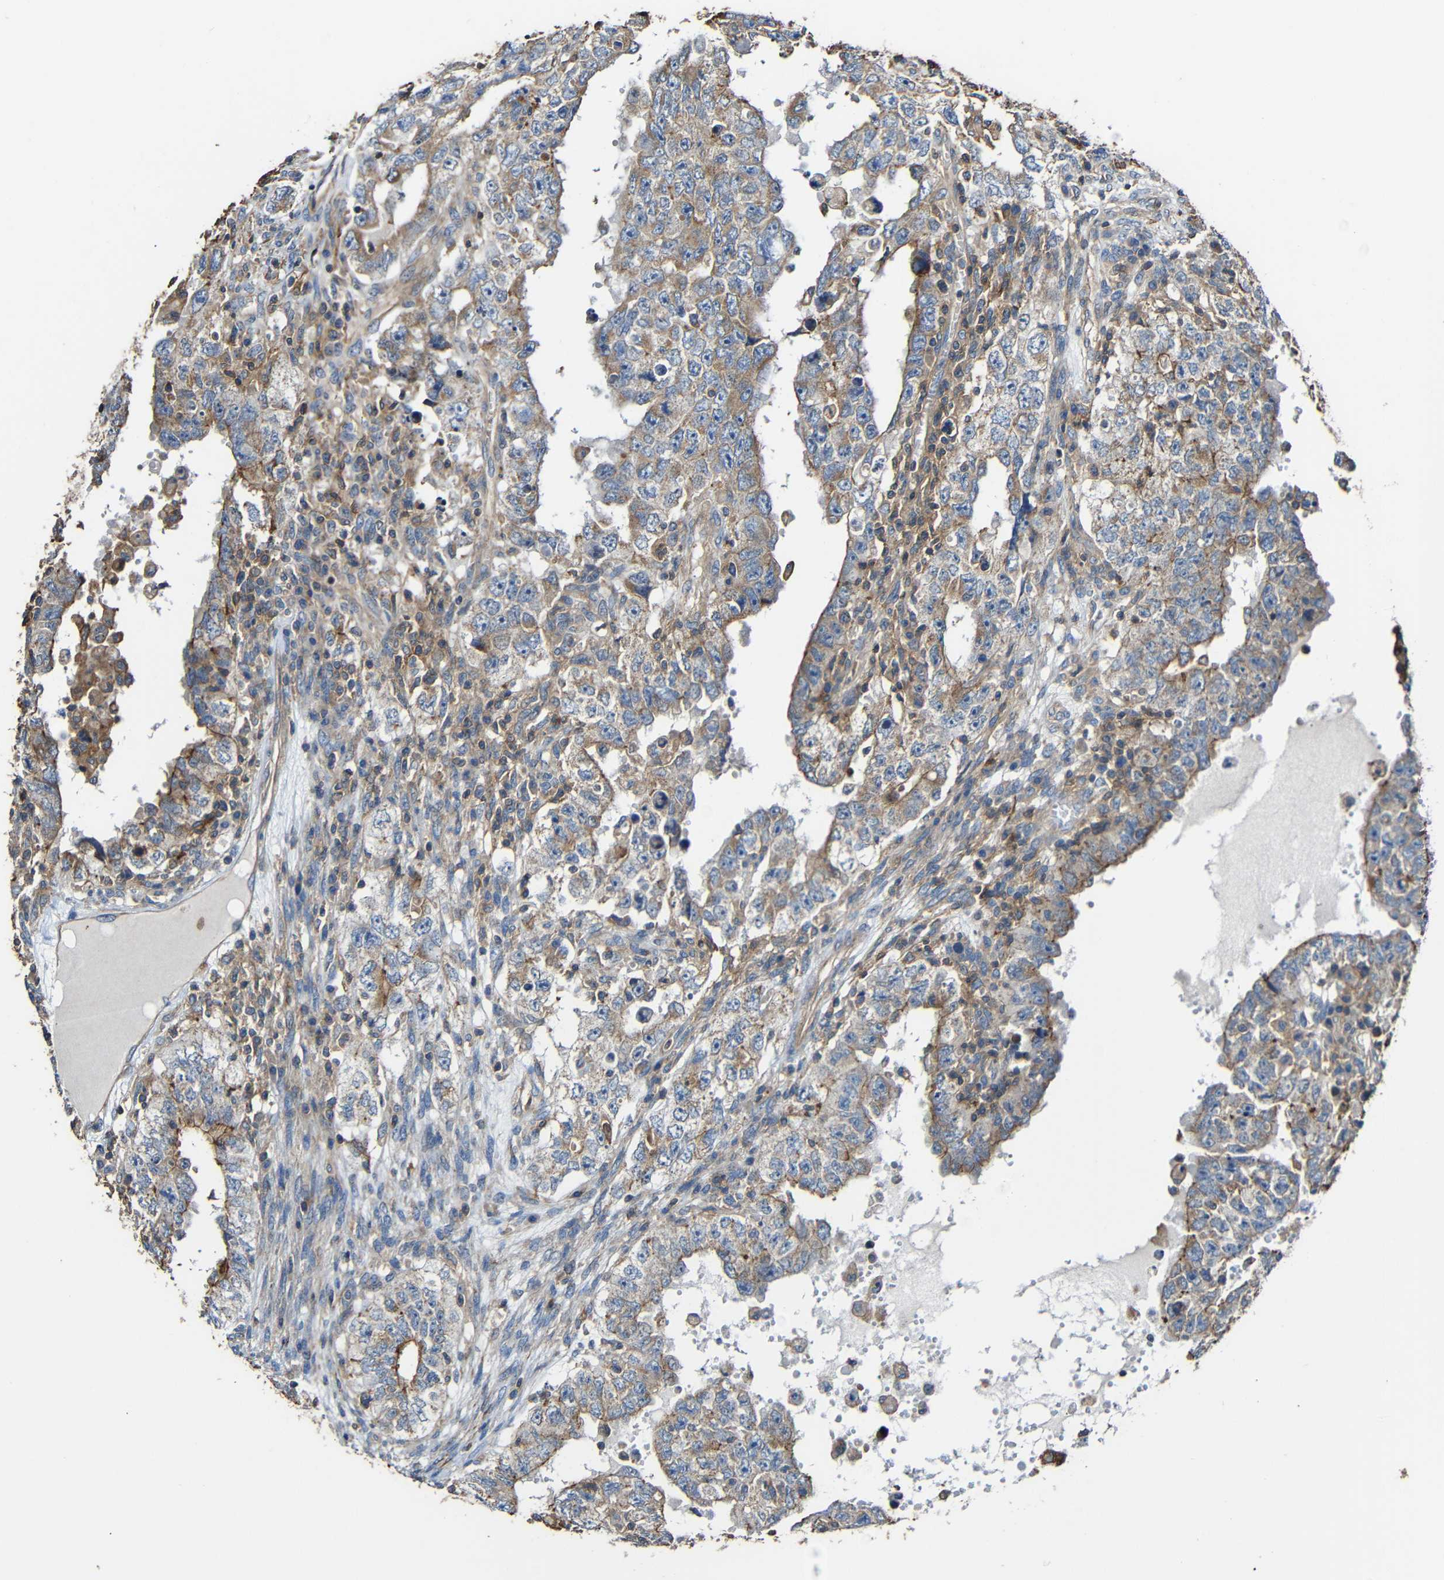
{"staining": {"intensity": "moderate", "quantity": "<25%", "location": "cytoplasmic/membranous"}, "tissue": "testis cancer", "cell_type": "Tumor cells", "image_type": "cancer", "snomed": [{"axis": "morphology", "description": "Carcinoma, Embryonal, NOS"}, {"axis": "topography", "description": "Testis"}], "caption": "Moderate cytoplasmic/membranous positivity for a protein is appreciated in about <25% of tumor cells of testis cancer using immunohistochemistry.", "gene": "RHOT2", "patient": {"sex": "male", "age": 26}}